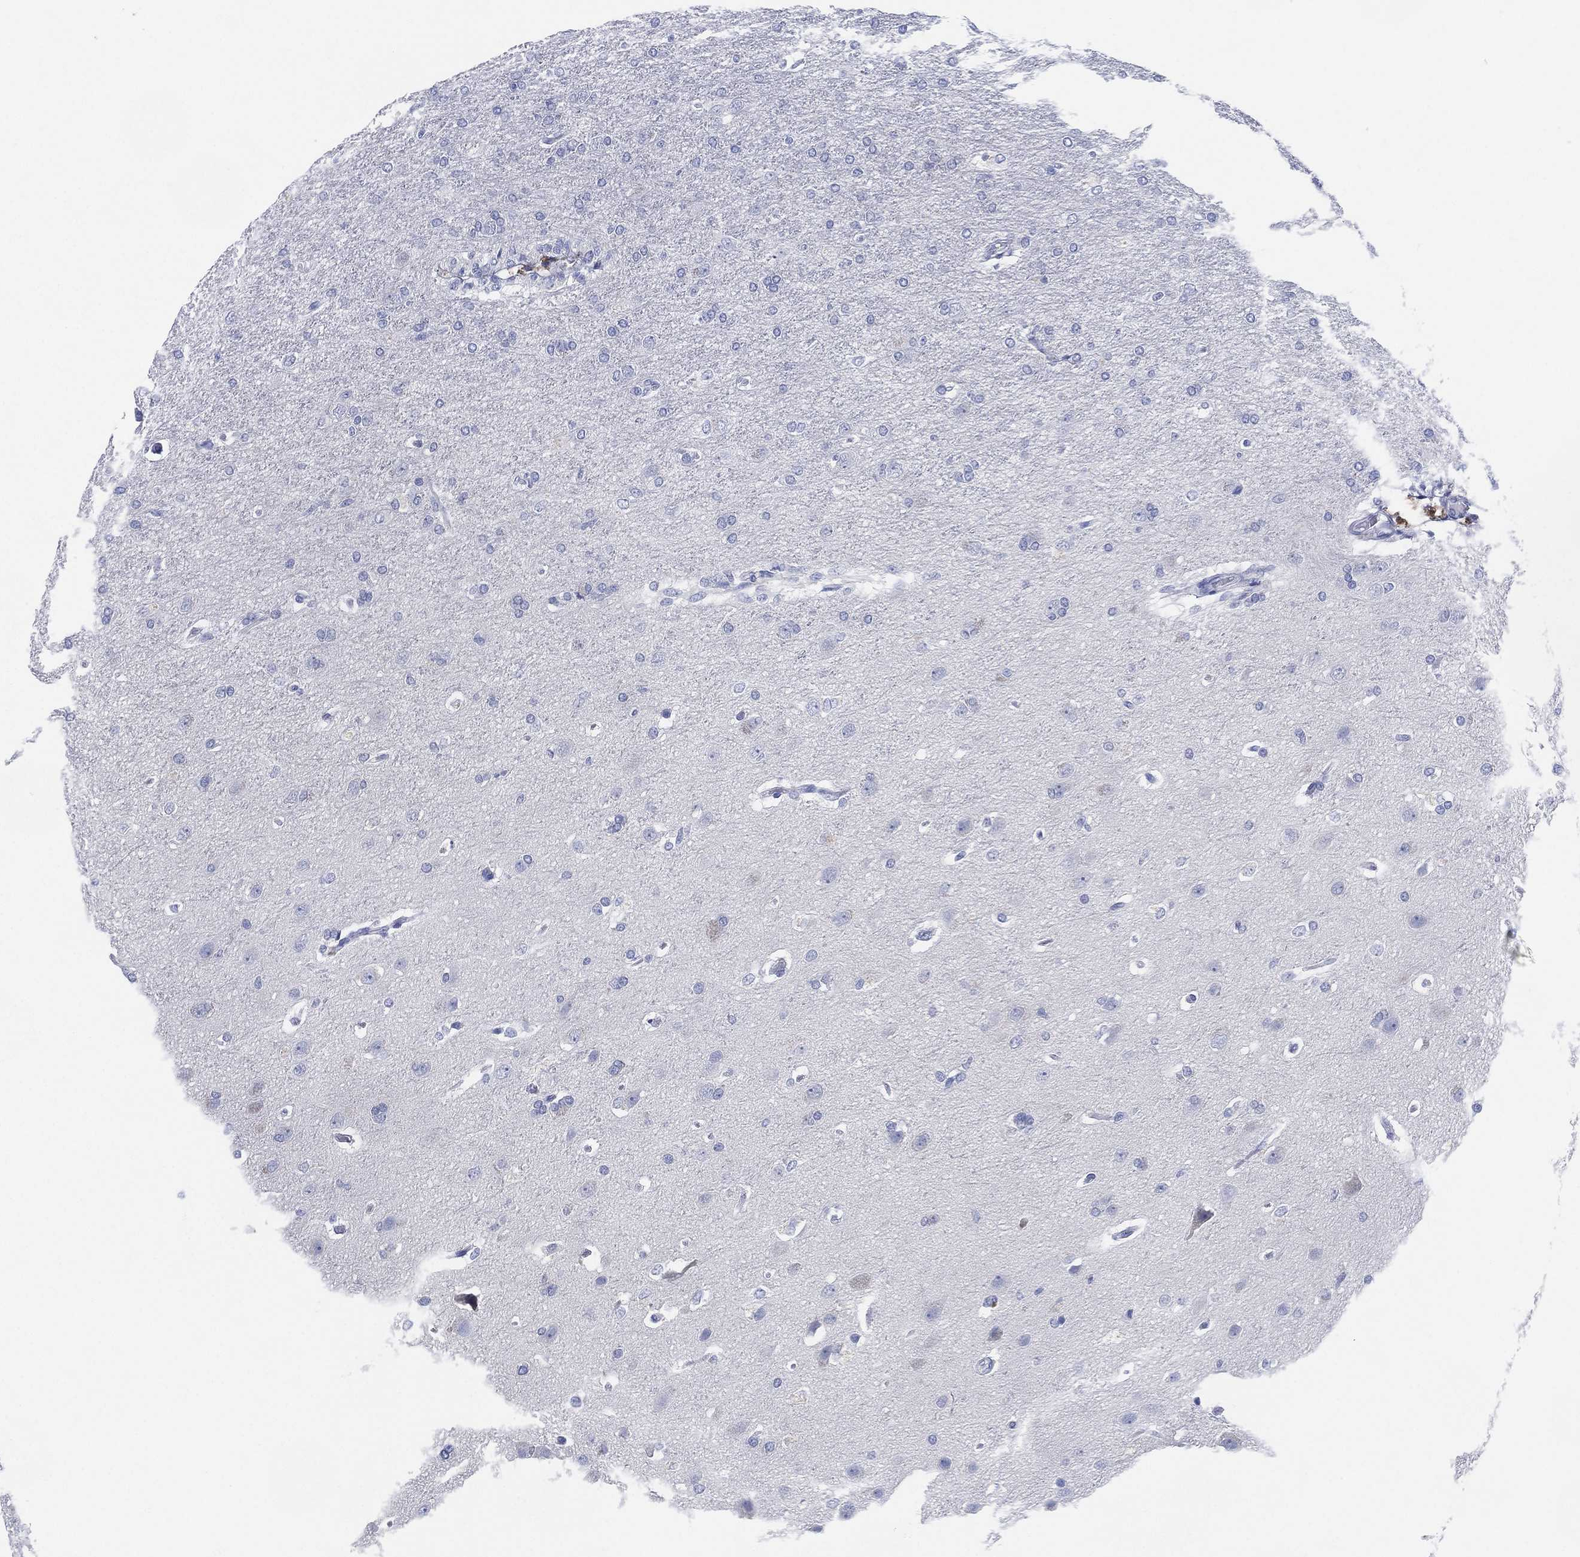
{"staining": {"intensity": "negative", "quantity": "none", "location": "none"}, "tissue": "glioma", "cell_type": "Tumor cells", "image_type": "cancer", "snomed": [{"axis": "morphology", "description": "Glioma, malignant, High grade"}, {"axis": "topography", "description": "Brain"}], "caption": "Histopathology image shows no protein expression in tumor cells of malignant glioma (high-grade) tissue.", "gene": "ADAD2", "patient": {"sex": "male", "age": 68}}